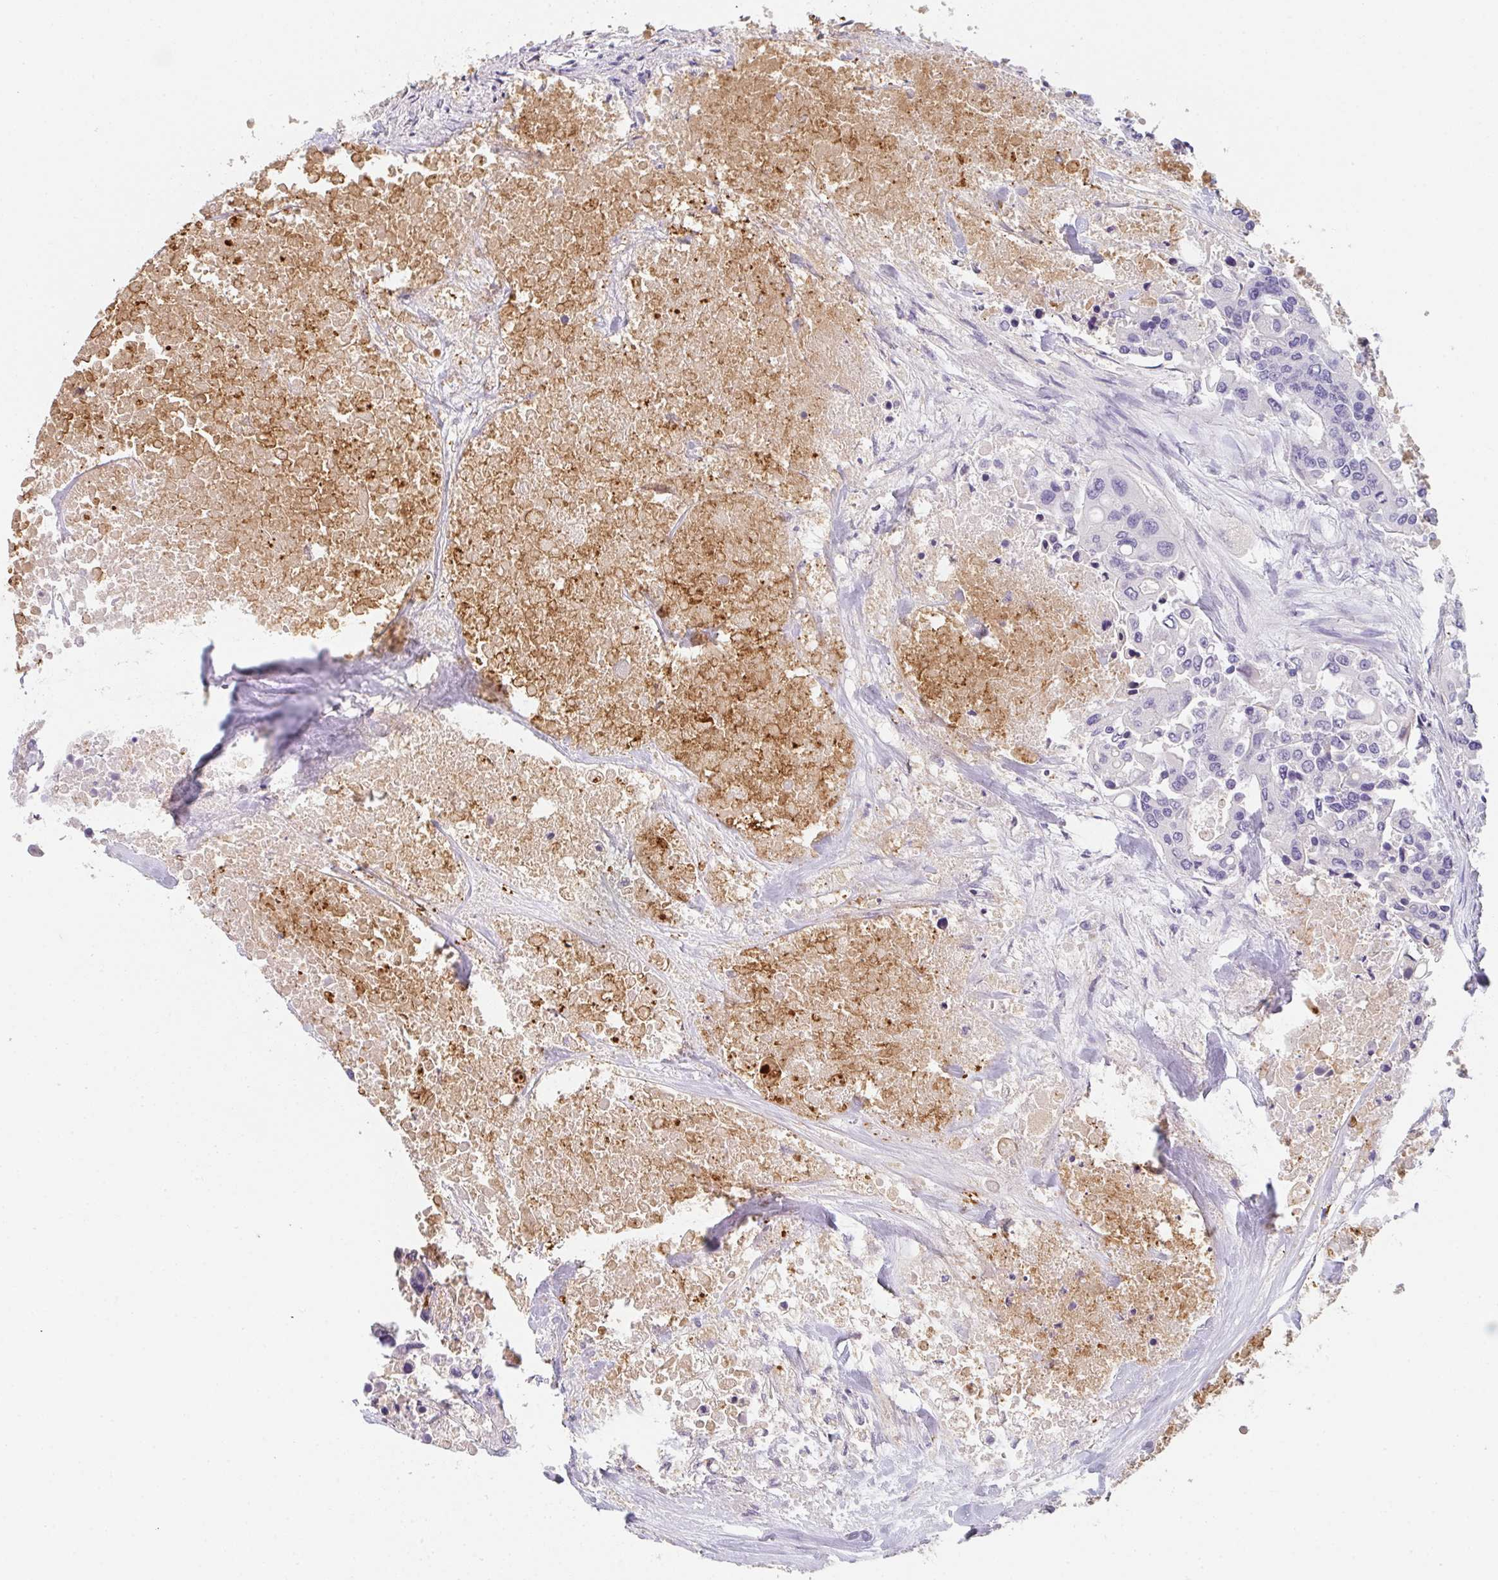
{"staining": {"intensity": "negative", "quantity": "none", "location": "none"}, "tissue": "colorectal cancer", "cell_type": "Tumor cells", "image_type": "cancer", "snomed": [{"axis": "morphology", "description": "Adenocarcinoma, NOS"}, {"axis": "topography", "description": "Colon"}], "caption": "Tumor cells are negative for protein expression in human colorectal cancer.", "gene": "C1QTNF8", "patient": {"sex": "male", "age": 77}}